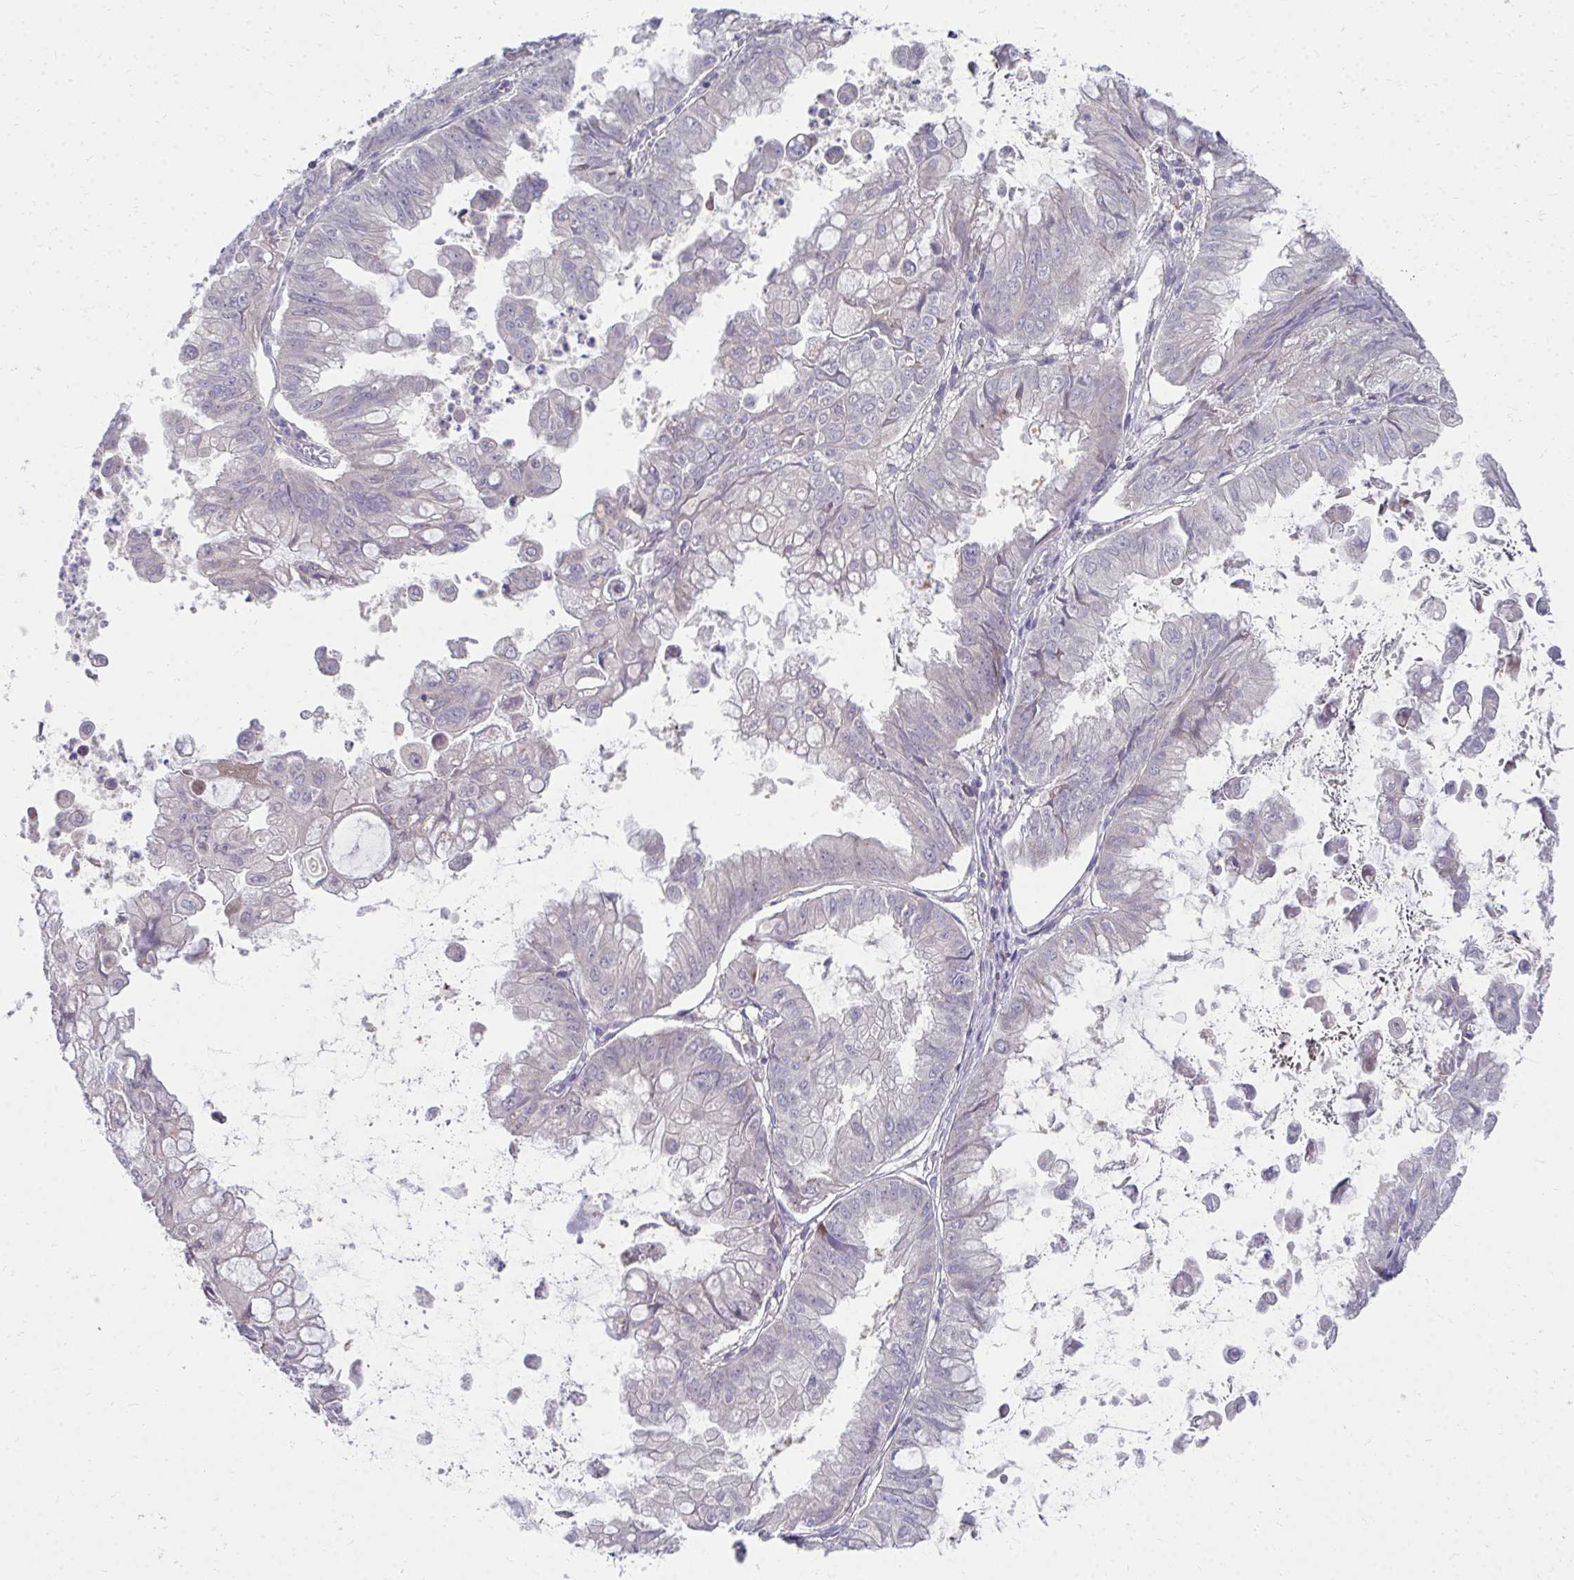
{"staining": {"intensity": "negative", "quantity": "none", "location": "none"}, "tissue": "stomach cancer", "cell_type": "Tumor cells", "image_type": "cancer", "snomed": [{"axis": "morphology", "description": "Adenocarcinoma, NOS"}, {"axis": "topography", "description": "Stomach, upper"}], "caption": "The IHC micrograph has no significant positivity in tumor cells of stomach adenocarcinoma tissue.", "gene": "MROH8", "patient": {"sex": "male", "age": 80}}